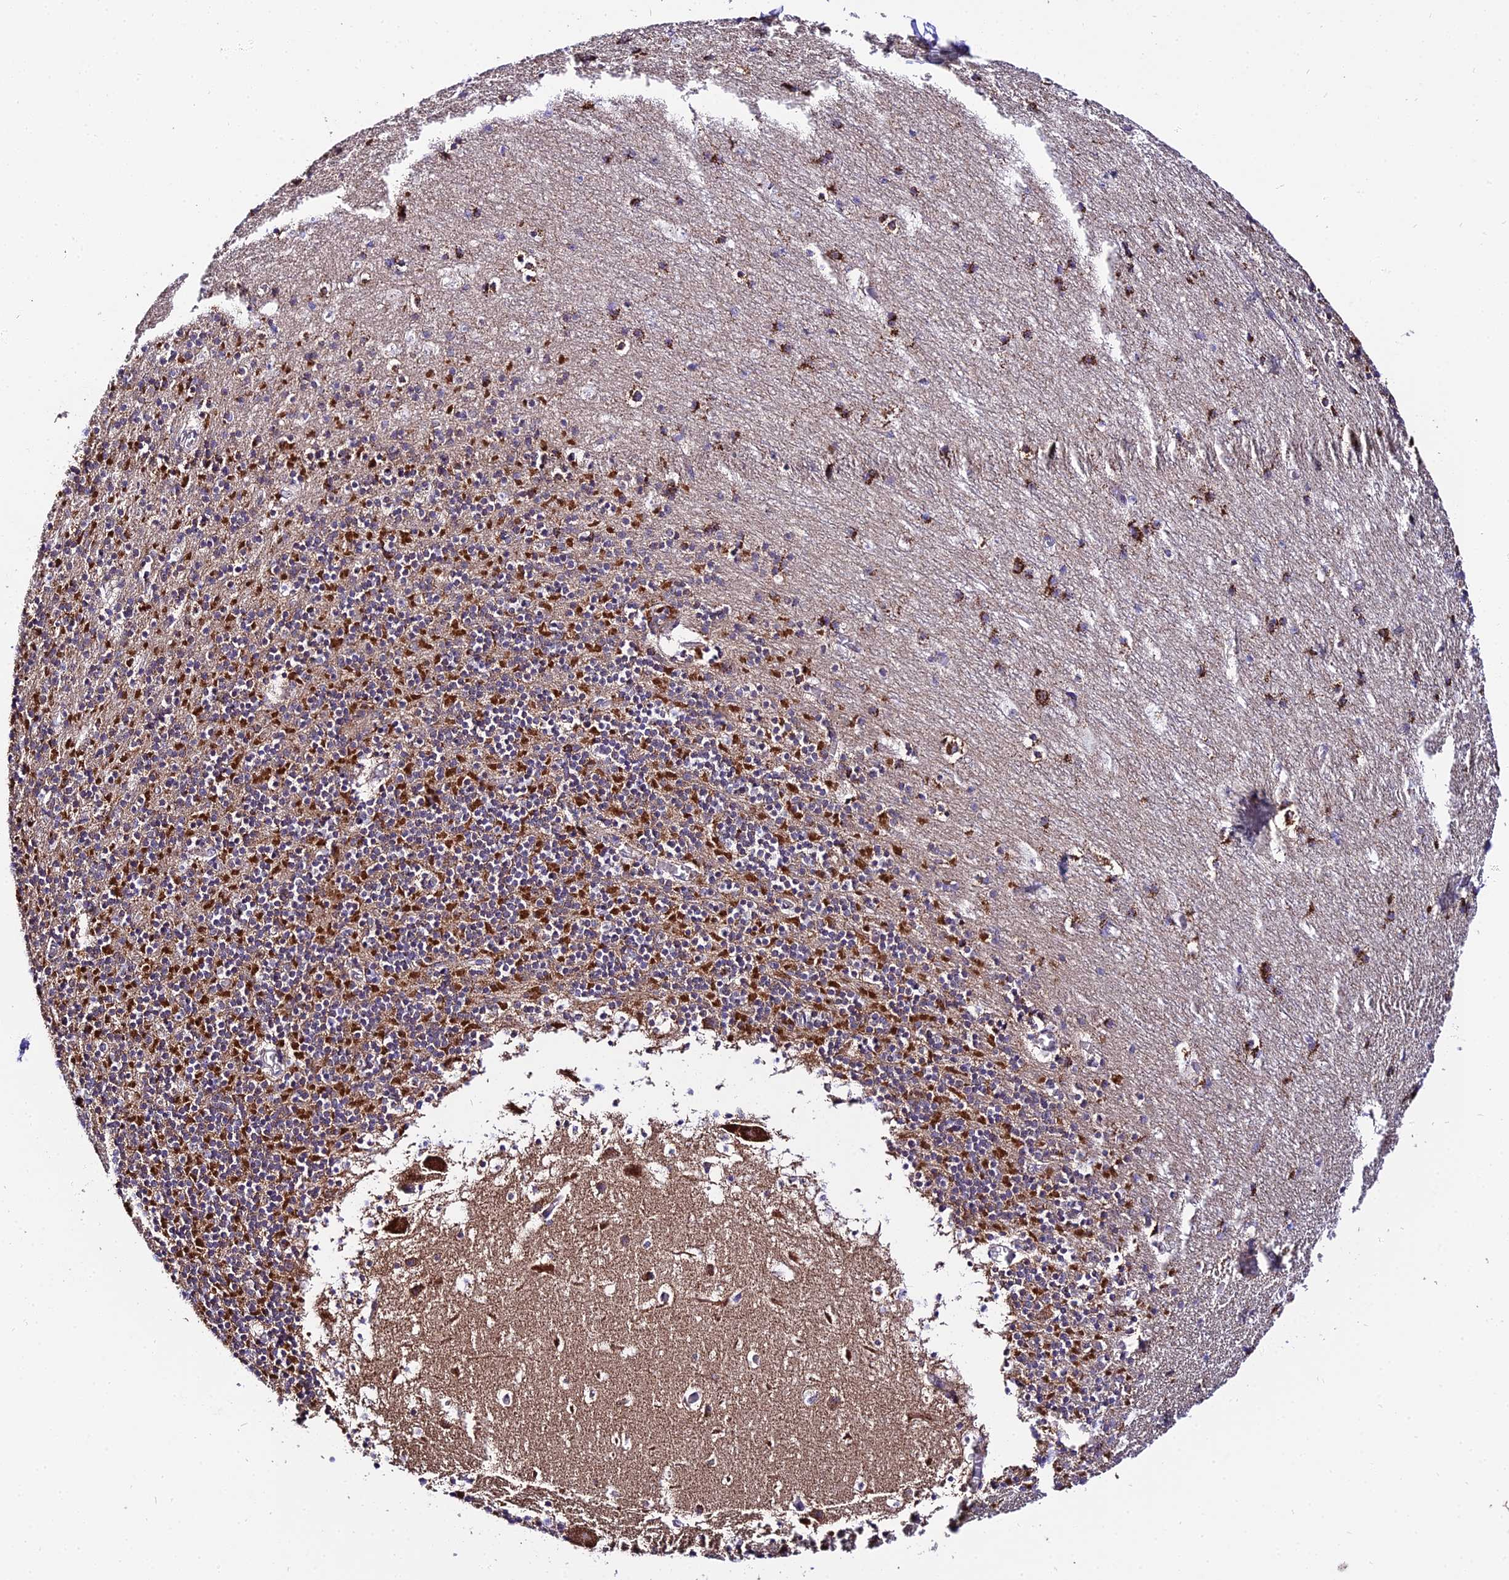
{"staining": {"intensity": "strong", "quantity": "25%-75%", "location": "cytoplasmic/membranous"}, "tissue": "cerebellum", "cell_type": "Cells in granular layer", "image_type": "normal", "snomed": [{"axis": "morphology", "description": "Normal tissue, NOS"}, {"axis": "topography", "description": "Cerebellum"}], "caption": "This image displays IHC staining of normal human cerebellum, with high strong cytoplasmic/membranous expression in about 25%-75% of cells in granular layer.", "gene": "OCIAD1", "patient": {"sex": "male", "age": 45}}